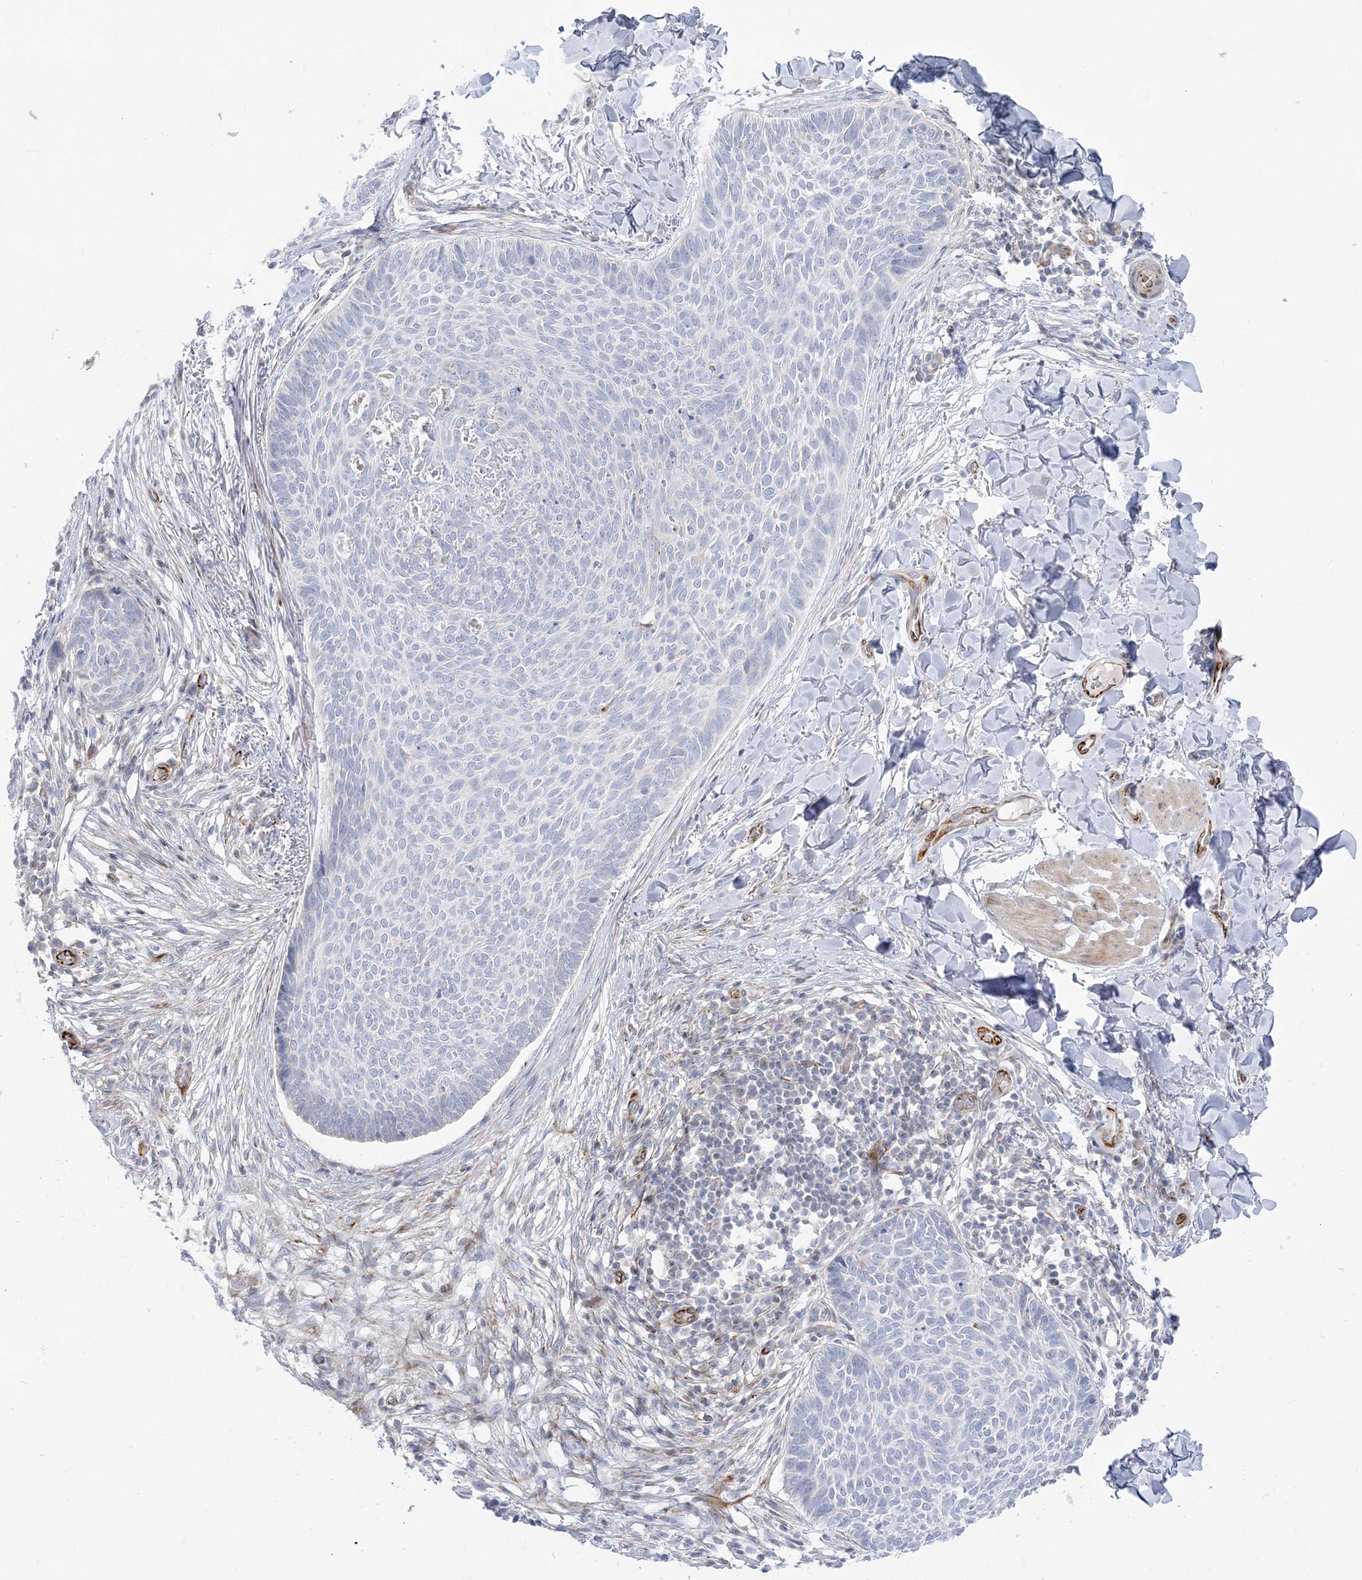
{"staining": {"intensity": "negative", "quantity": "none", "location": "none"}, "tissue": "skin cancer", "cell_type": "Tumor cells", "image_type": "cancer", "snomed": [{"axis": "morphology", "description": "Normal tissue, NOS"}, {"axis": "morphology", "description": "Basal cell carcinoma"}, {"axis": "topography", "description": "Skin"}], "caption": "Micrograph shows no significant protein positivity in tumor cells of basal cell carcinoma (skin).", "gene": "GPAT2", "patient": {"sex": "male", "age": 50}}